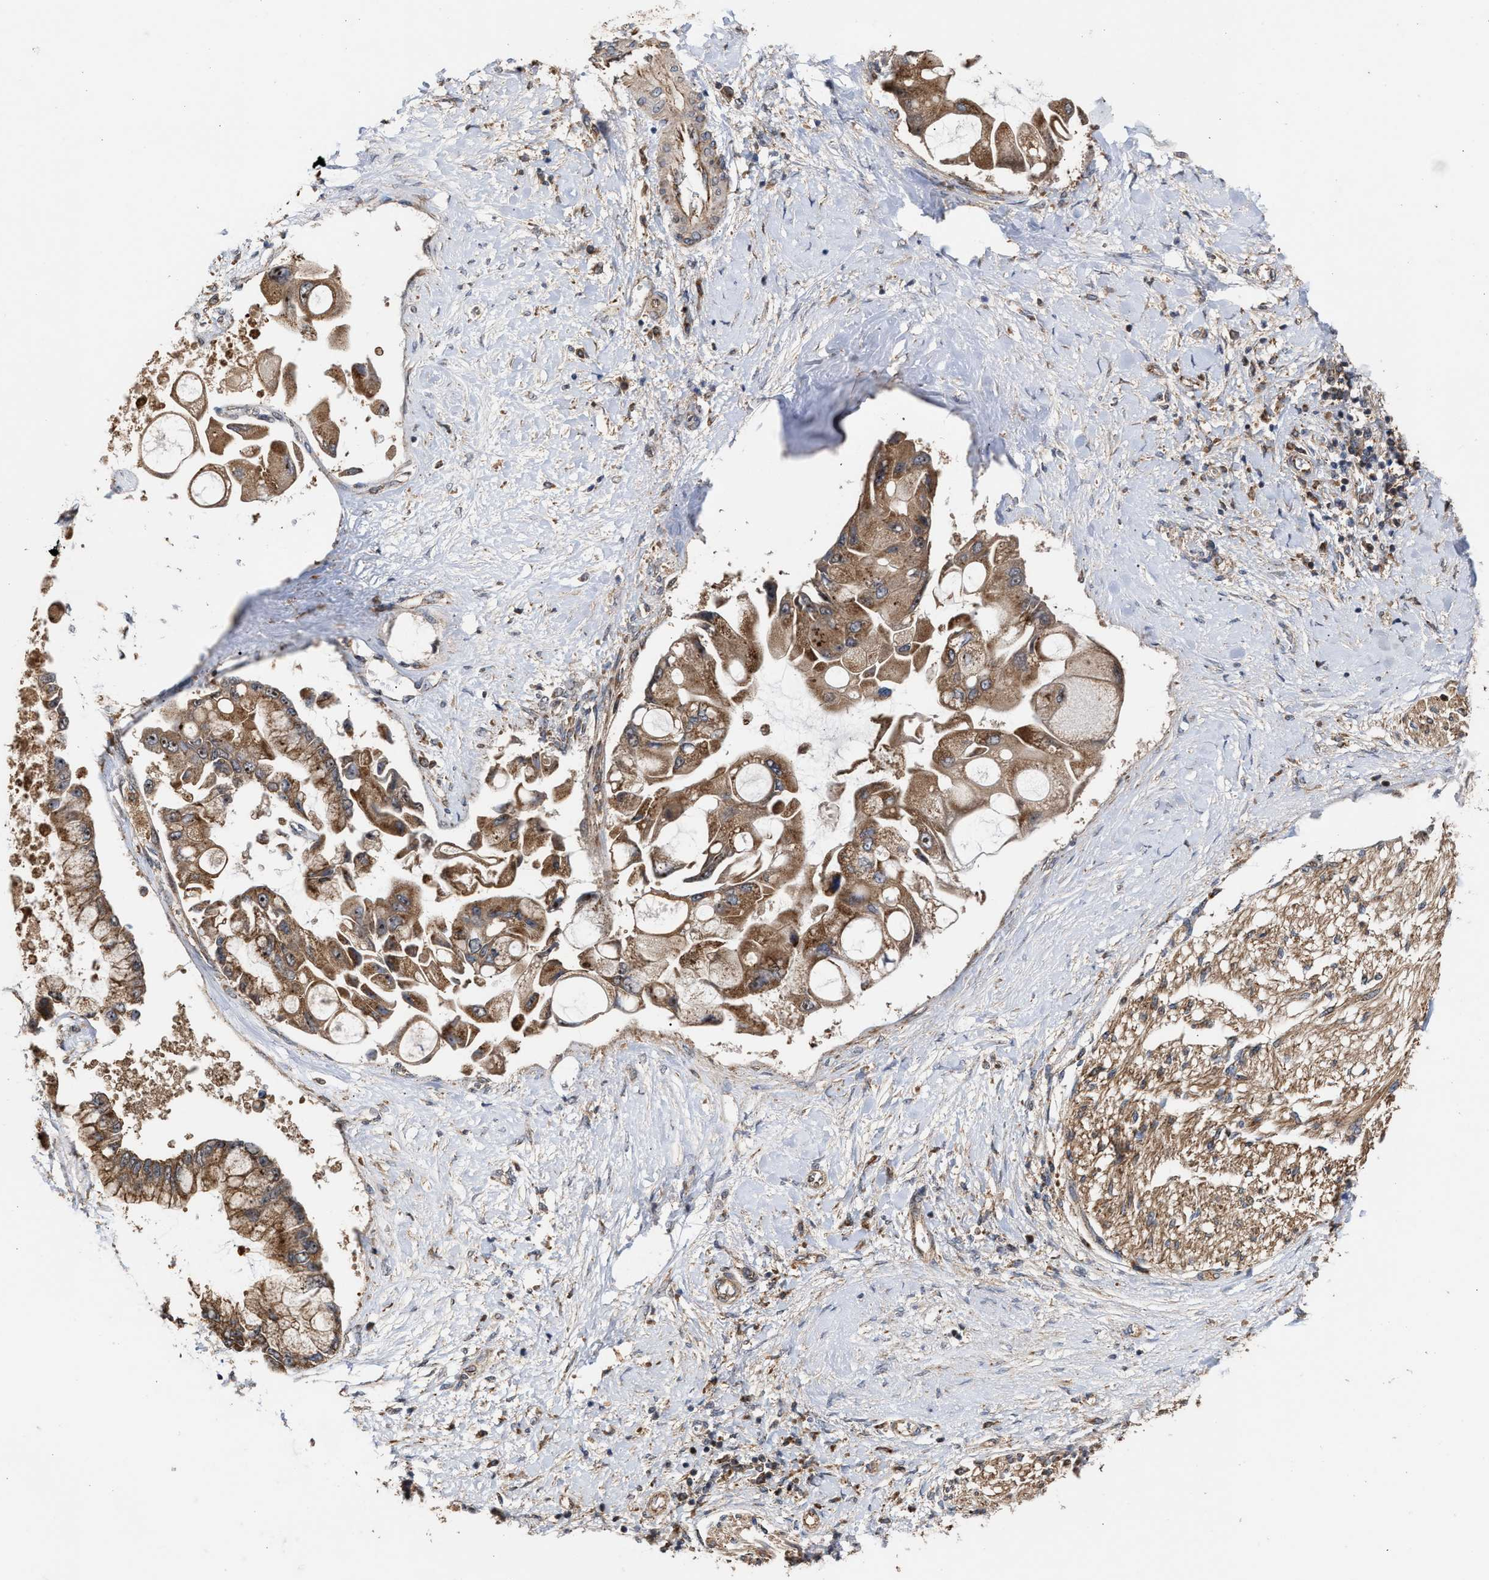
{"staining": {"intensity": "moderate", "quantity": ">75%", "location": "cytoplasmic/membranous"}, "tissue": "liver cancer", "cell_type": "Tumor cells", "image_type": "cancer", "snomed": [{"axis": "morphology", "description": "Cholangiocarcinoma"}, {"axis": "topography", "description": "Liver"}], "caption": "Protein staining by immunohistochemistry demonstrates moderate cytoplasmic/membranous staining in approximately >75% of tumor cells in liver cancer.", "gene": "EXOSC2", "patient": {"sex": "male", "age": 50}}